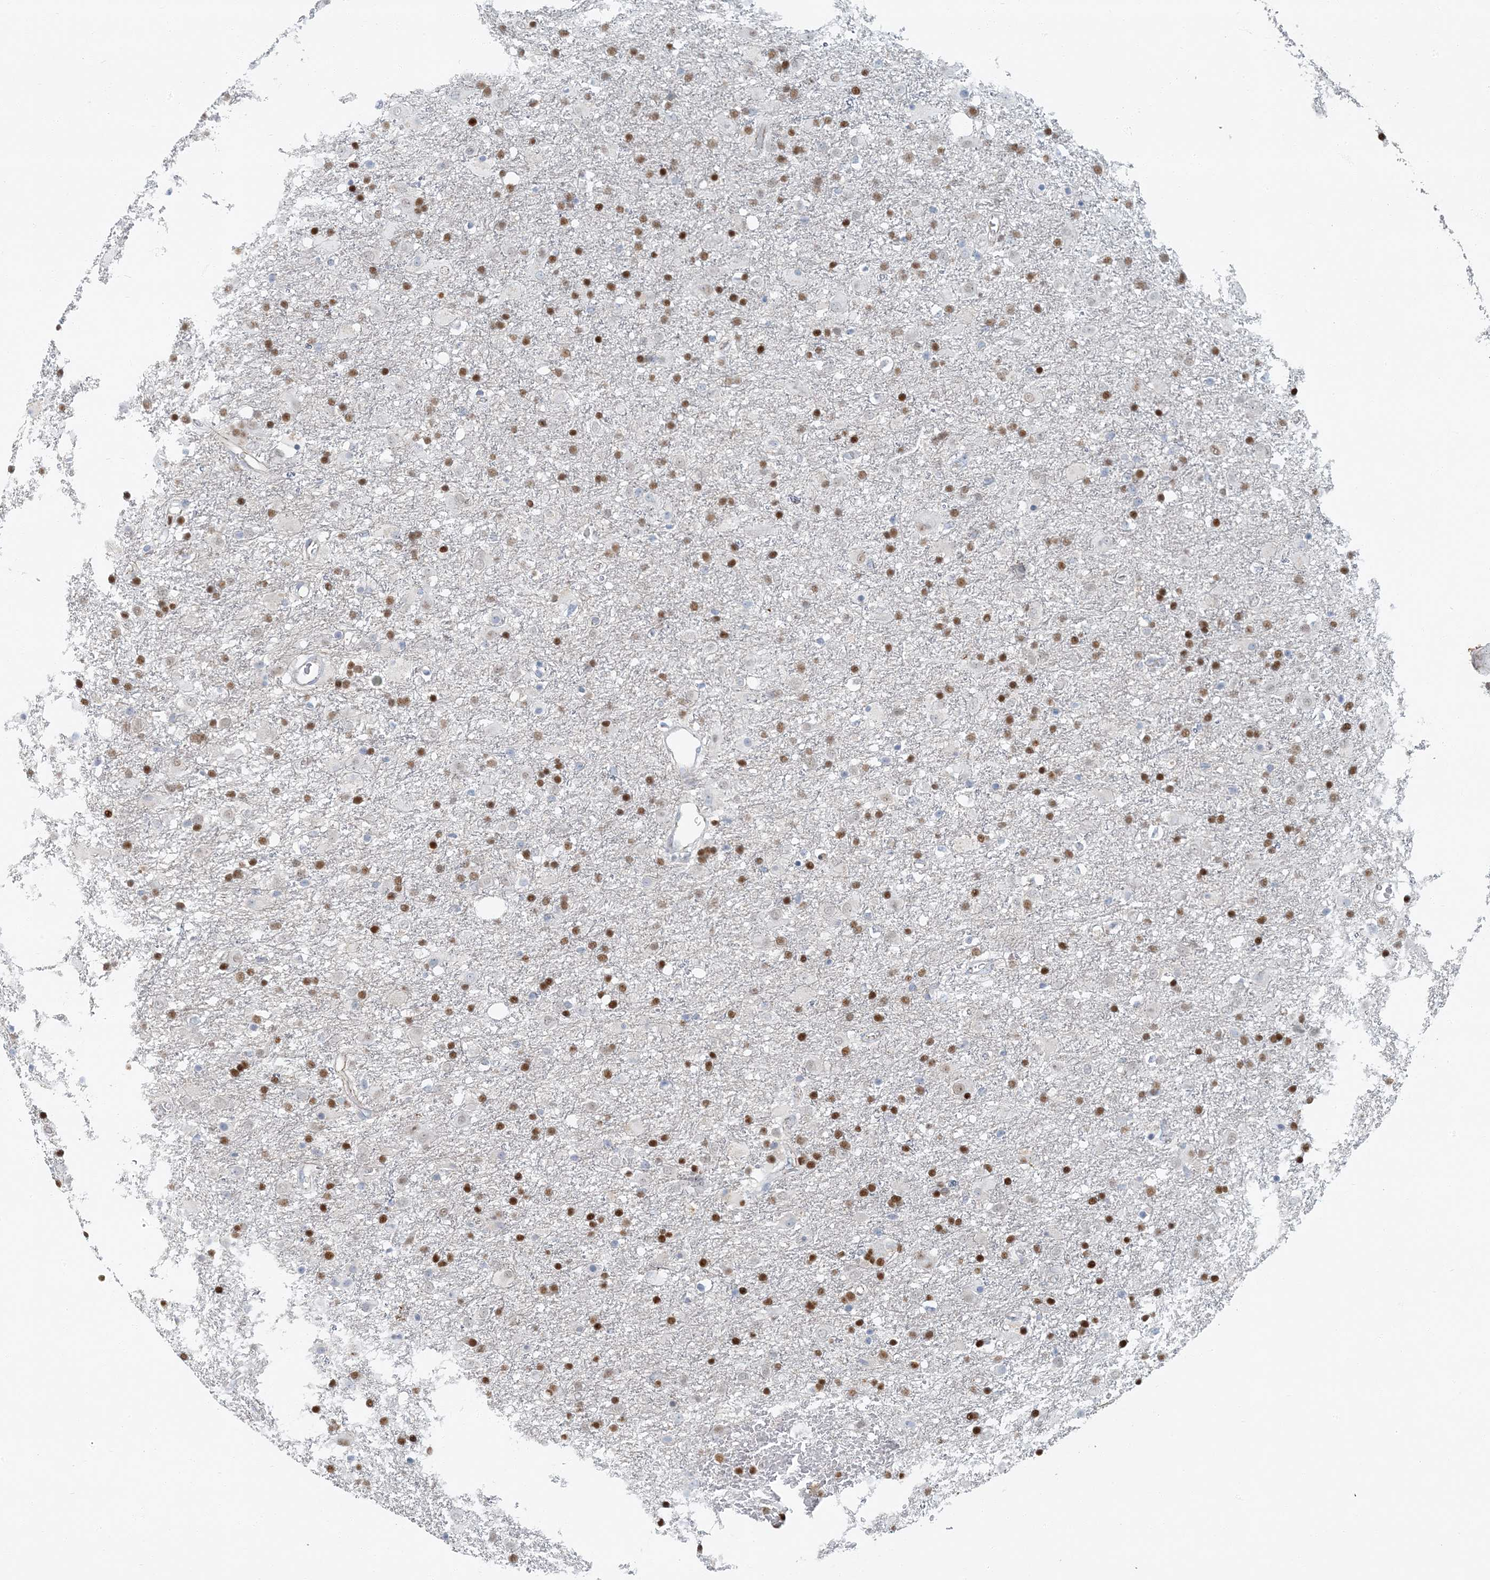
{"staining": {"intensity": "moderate", "quantity": ">75%", "location": "nuclear"}, "tissue": "glioma", "cell_type": "Tumor cells", "image_type": "cancer", "snomed": [{"axis": "morphology", "description": "Glioma, malignant, Low grade"}, {"axis": "topography", "description": "Brain"}], "caption": "The photomicrograph shows staining of glioma, revealing moderate nuclear protein staining (brown color) within tumor cells. Immunohistochemistry (ihc) stains the protein of interest in brown and the nuclei are stained blue.", "gene": "AK9", "patient": {"sex": "male", "age": 65}}